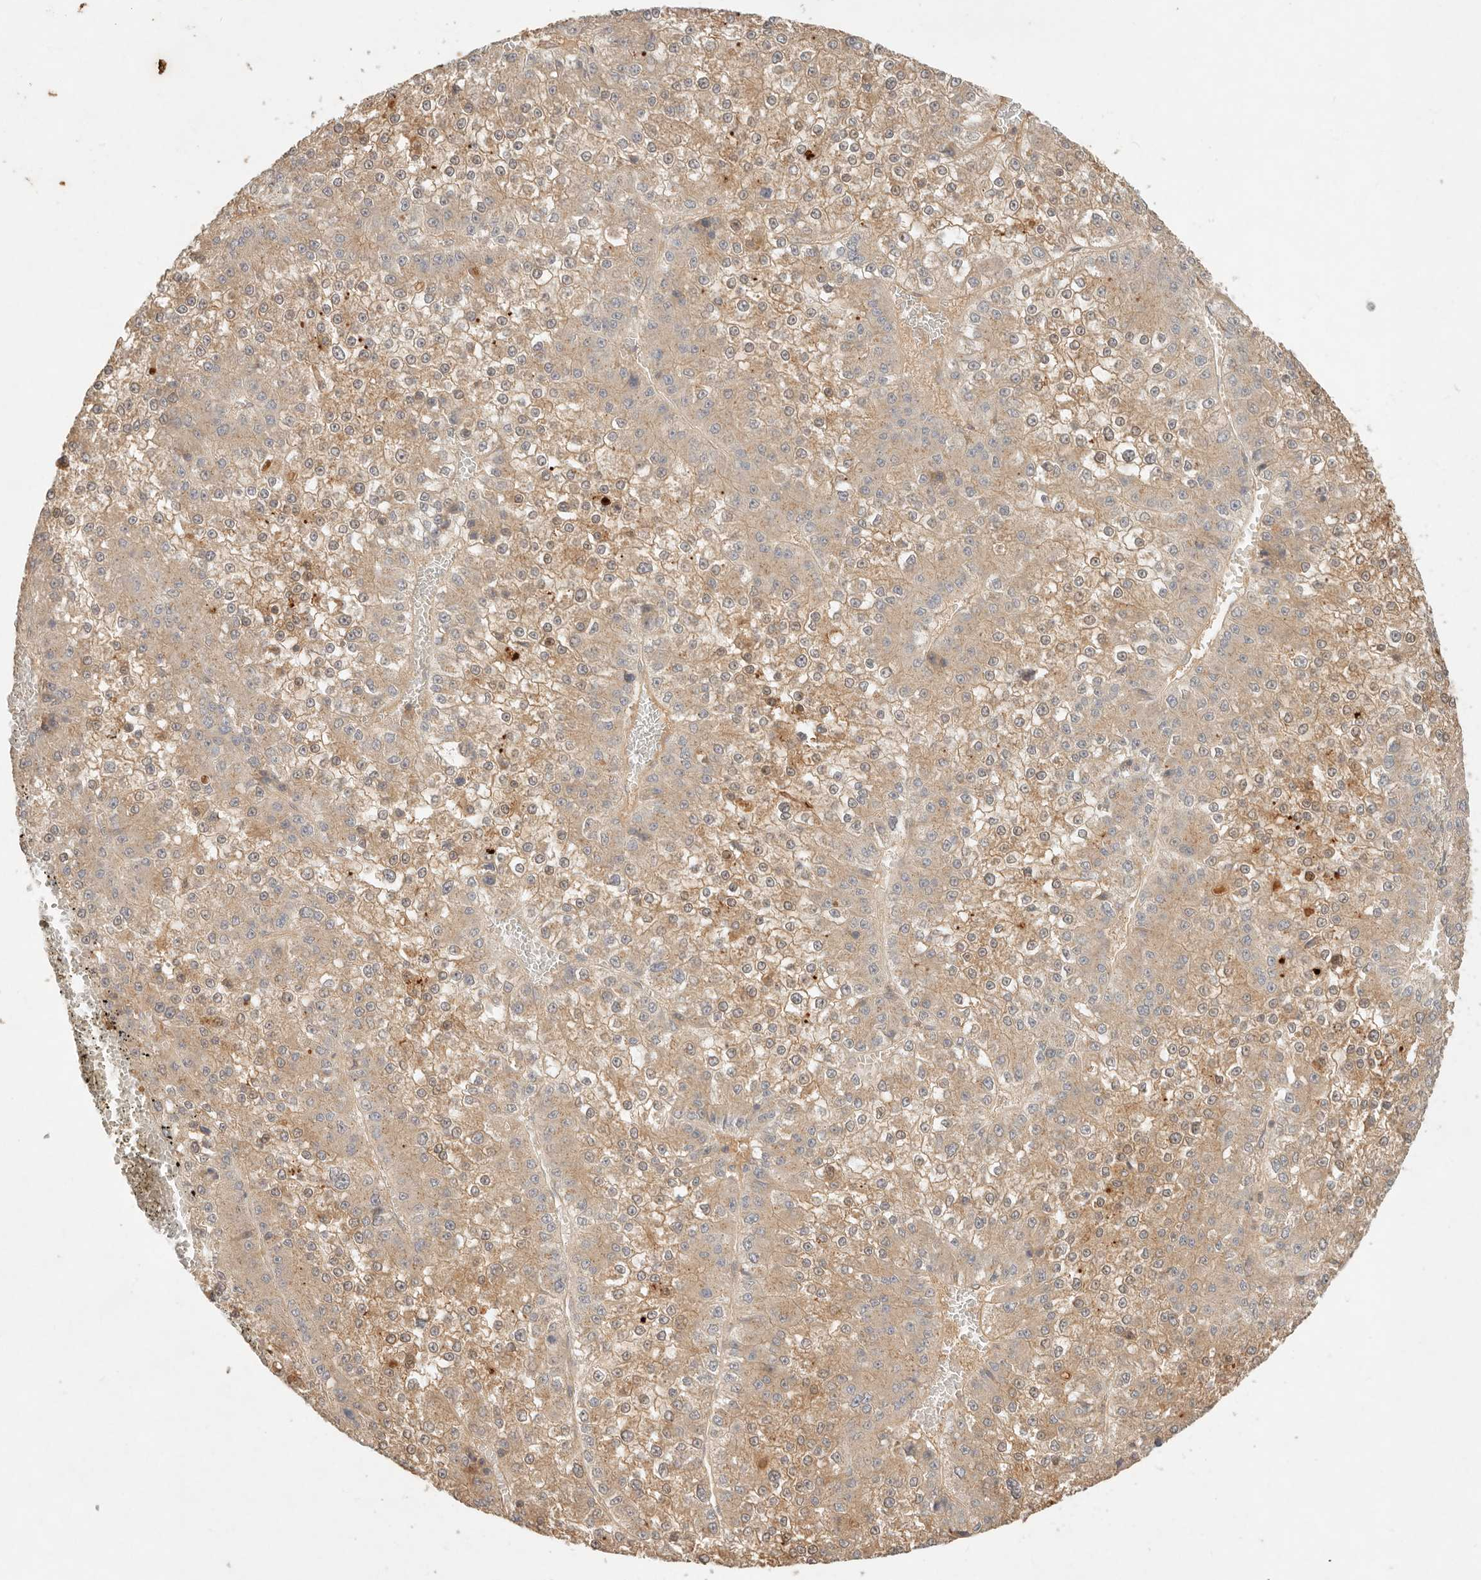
{"staining": {"intensity": "moderate", "quantity": ">75%", "location": "cytoplasmic/membranous"}, "tissue": "liver cancer", "cell_type": "Tumor cells", "image_type": "cancer", "snomed": [{"axis": "morphology", "description": "Carcinoma, Hepatocellular, NOS"}, {"axis": "topography", "description": "Liver"}], "caption": "Tumor cells show medium levels of moderate cytoplasmic/membranous staining in approximately >75% of cells in liver hepatocellular carcinoma. (DAB (3,3'-diaminobenzidine) IHC, brown staining for protein, blue staining for nuclei).", "gene": "HECTD3", "patient": {"sex": "female", "age": 73}}